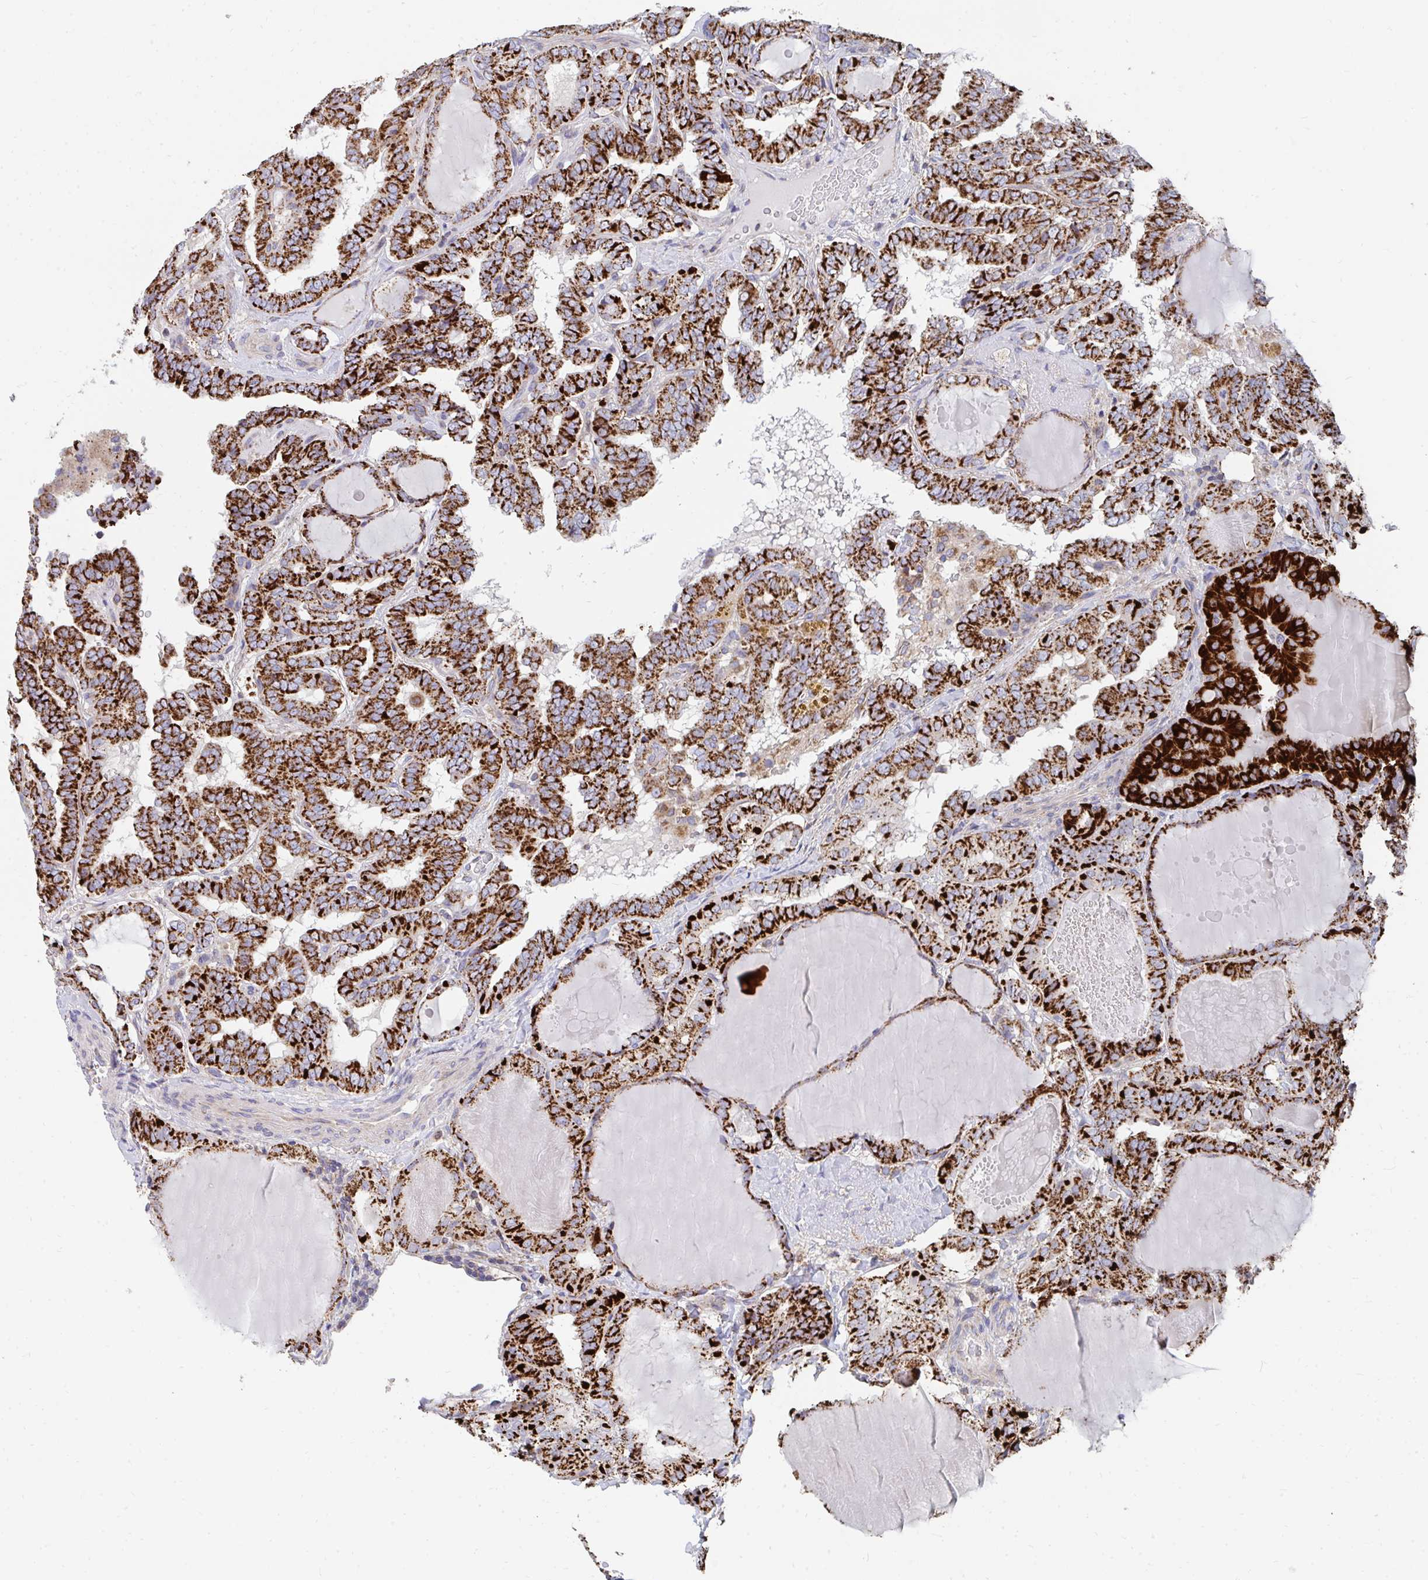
{"staining": {"intensity": "strong", "quantity": ">75%", "location": "cytoplasmic/membranous"}, "tissue": "thyroid cancer", "cell_type": "Tumor cells", "image_type": "cancer", "snomed": [{"axis": "morphology", "description": "Papillary adenocarcinoma, NOS"}, {"axis": "topography", "description": "Thyroid gland"}], "caption": "Immunohistochemical staining of human thyroid papillary adenocarcinoma displays high levels of strong cytoplasmic/membranous staining in approximately >75% of tumor cells.", "gene": "PC", "patient": {"sex": "female", "age": 46}}